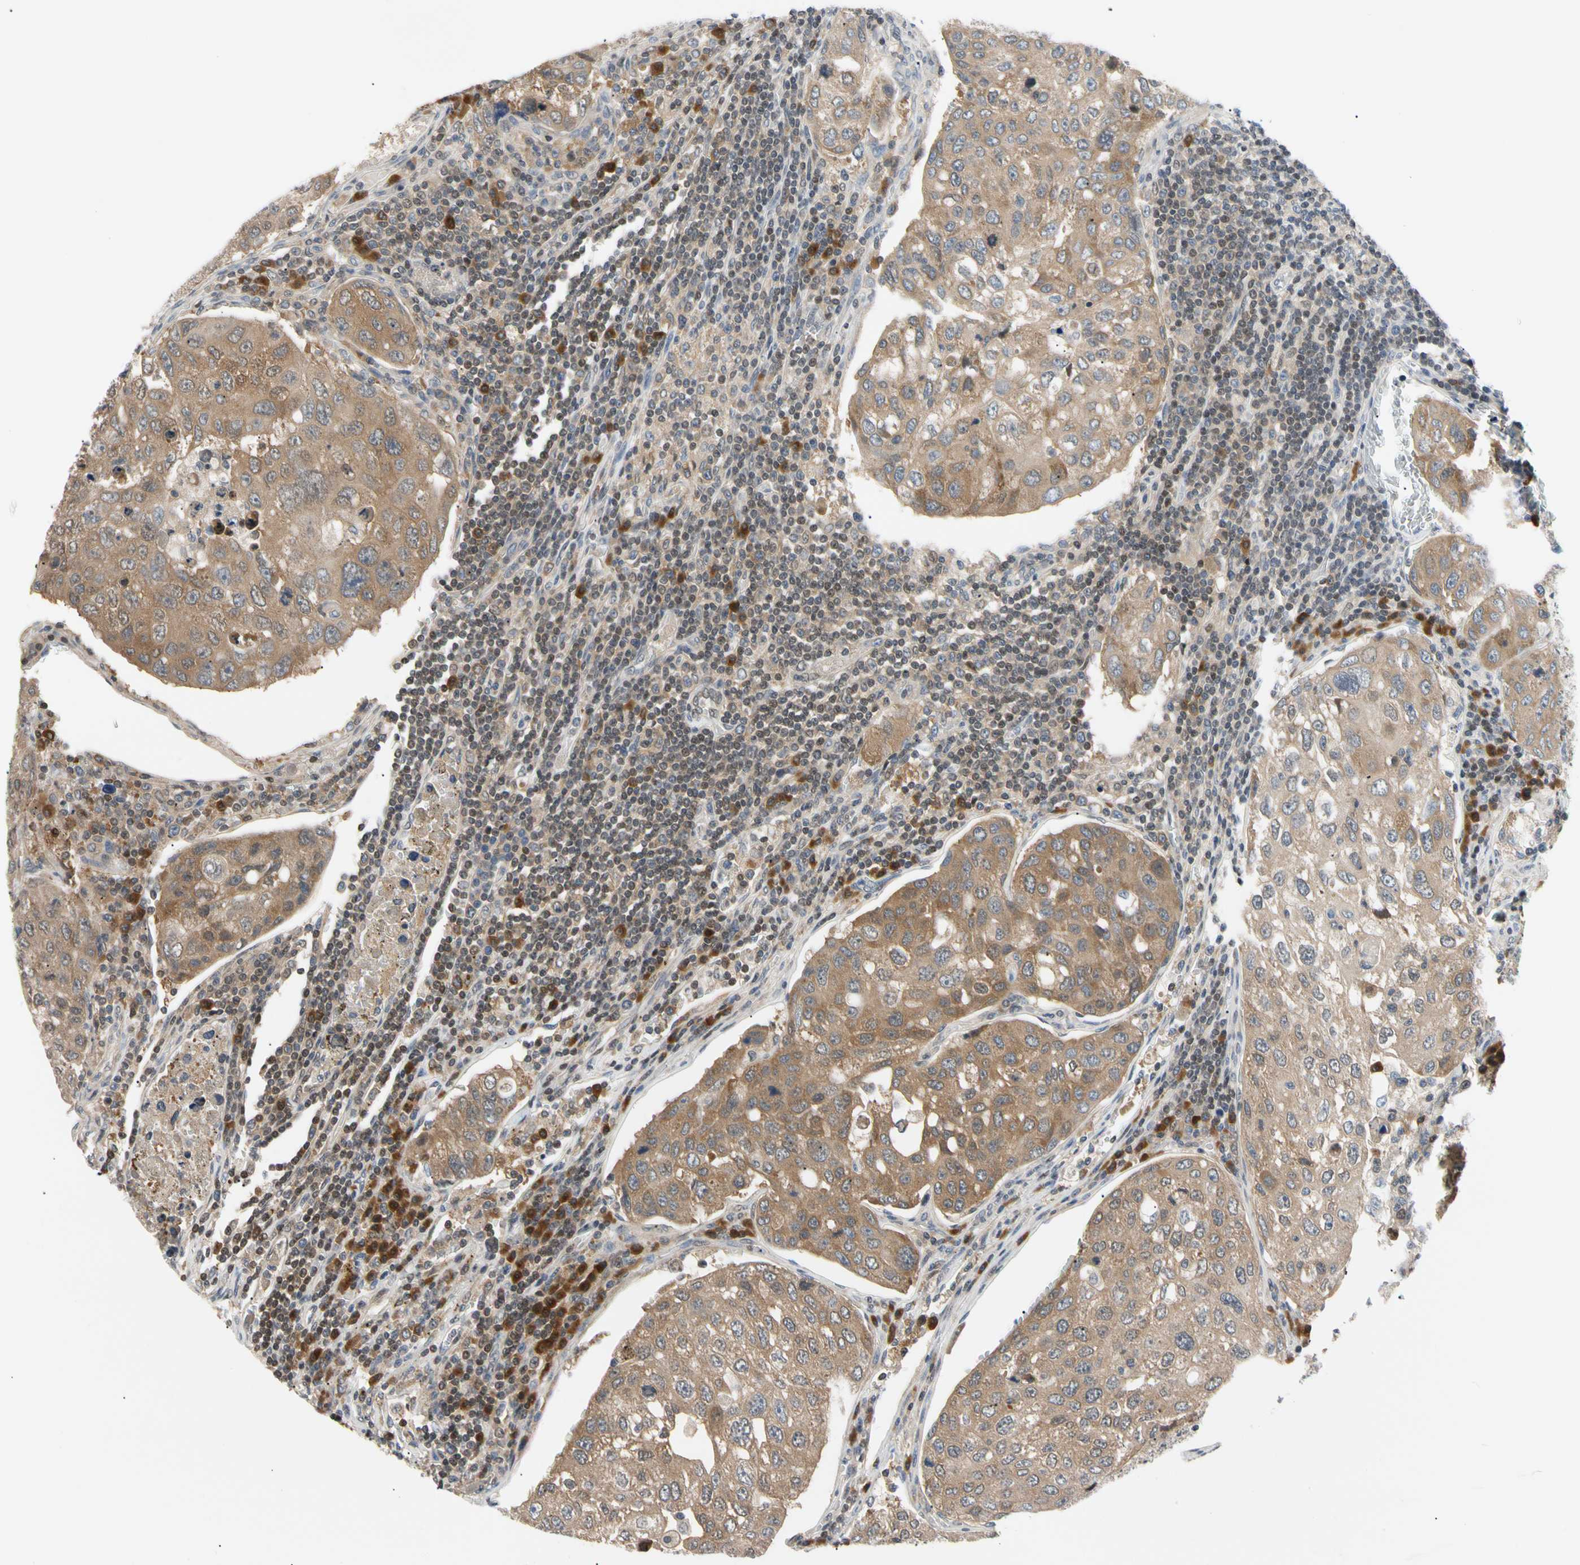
{"staining": {"intensity": "moderate", "quantity": ">75%", "location": "cytoplasmic/membranous"}, "tissue": "urothelial cancer", "cell_type": "Tumor cells", "image_type": "cancer", "snomed": [{"axis": "morphology", "description": "Urothelial carcinoma, High grade"}, {"axis": "topography", "description": "Lymph node"}, {"axis": "topography", "description": "Urinary bladder"}], "caption": "Urothelial carcinoma (high-grade) stained for a protein shows moderate cytoplasmic/membranous positivity in tumor cells.", "gene": "SEC23B", "patient": {"sex": "male", "age": 51}}